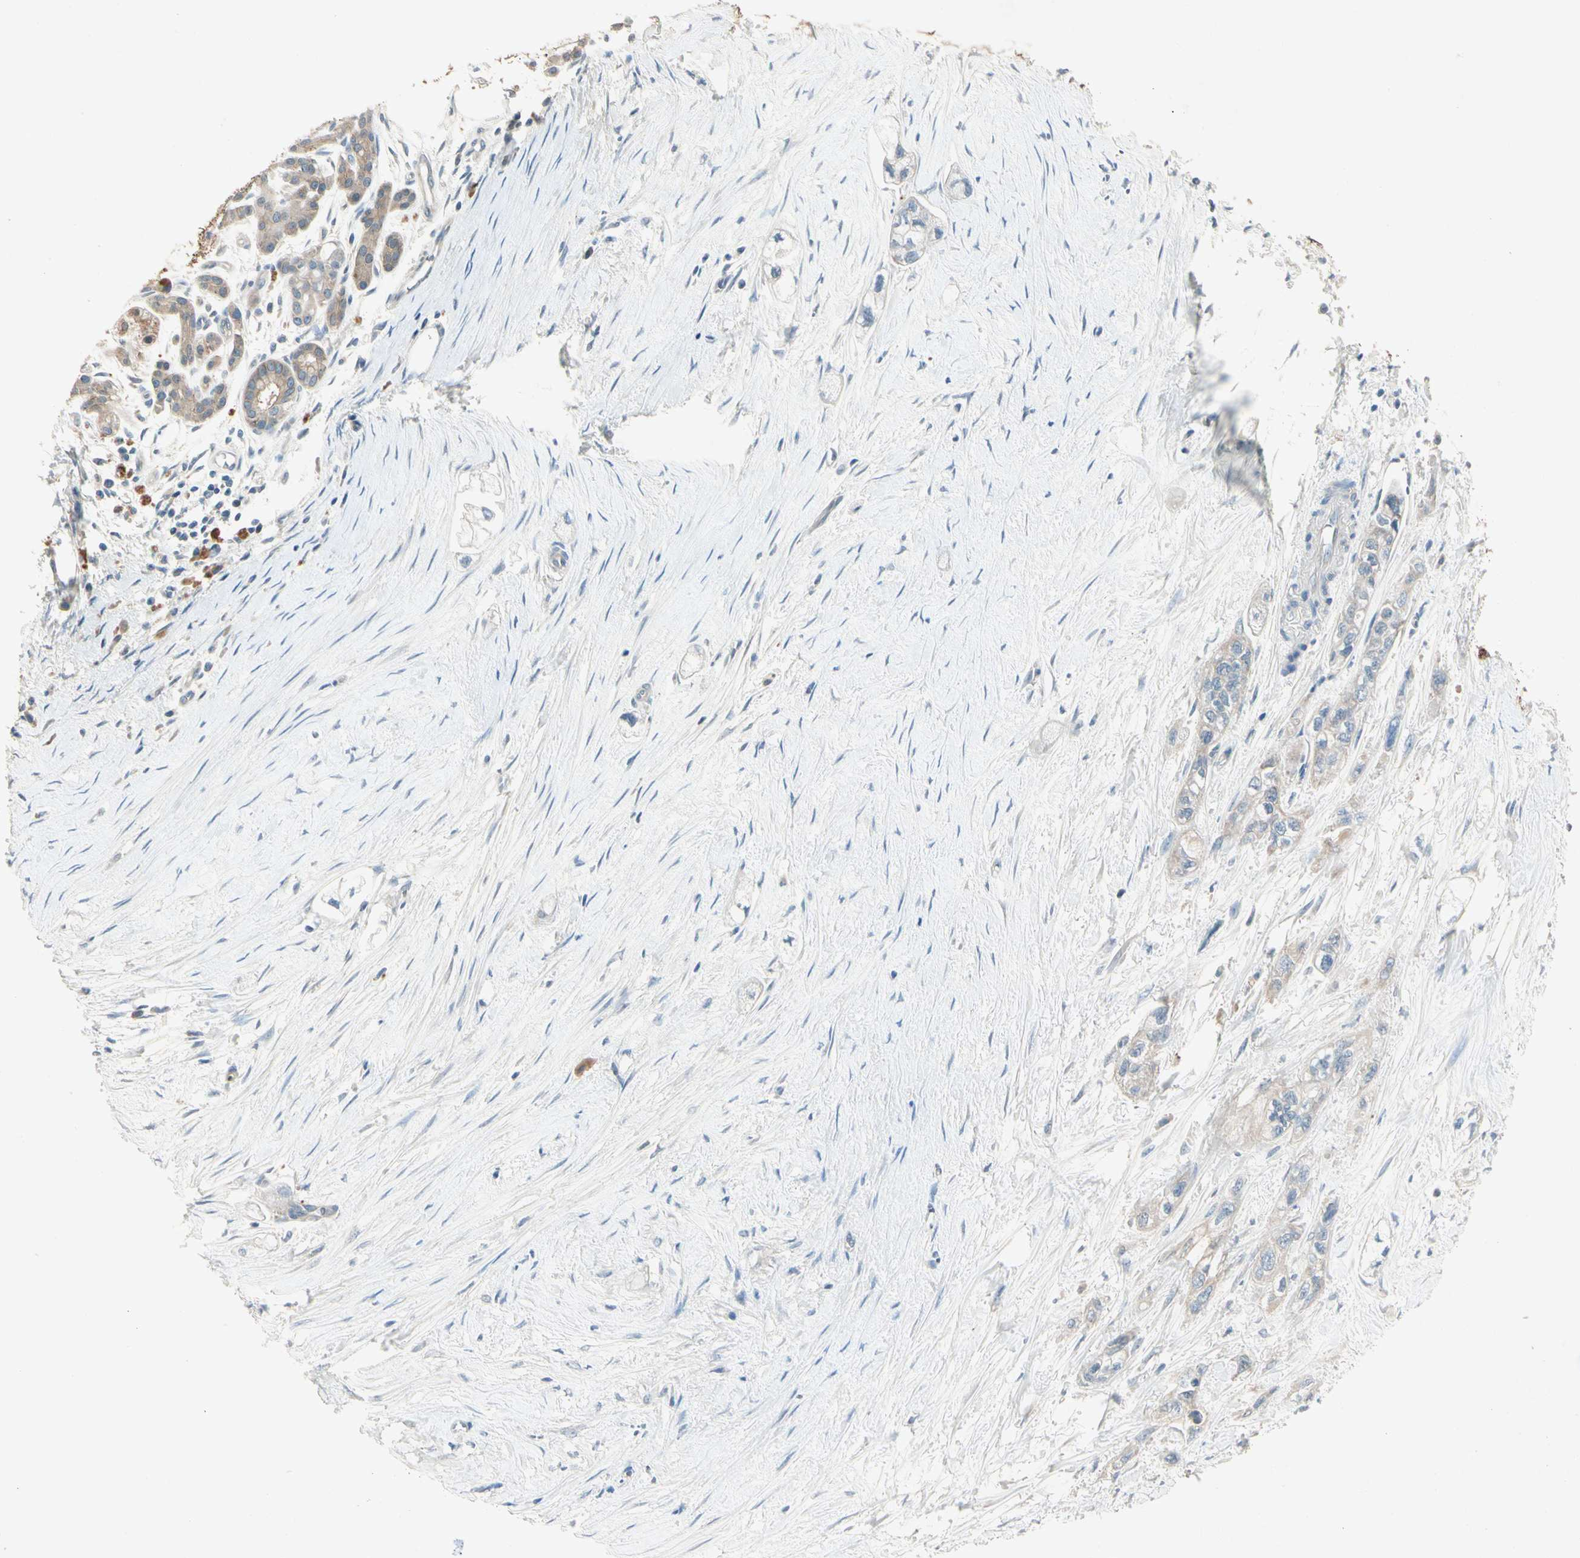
{"staining": {"intensity": "weak", "quantity": "<25%", "location": "cytoplasmic/membranous"}, "tissue": "pancreatic cancer", "cell_type": "Tumor cells", "image_type": "cancer", "snomed": [{"axis": "morphology", "description": "Adenocarcinoma, NOS"}, {"axis": "topography", "description": "Pancreas"}], "caption": "Tumor cells are negative for protein expression in human adenocarcinoma (pancreatic).", "gene": "IL1R1", "patient": {"sex": "male", "age": 74}}